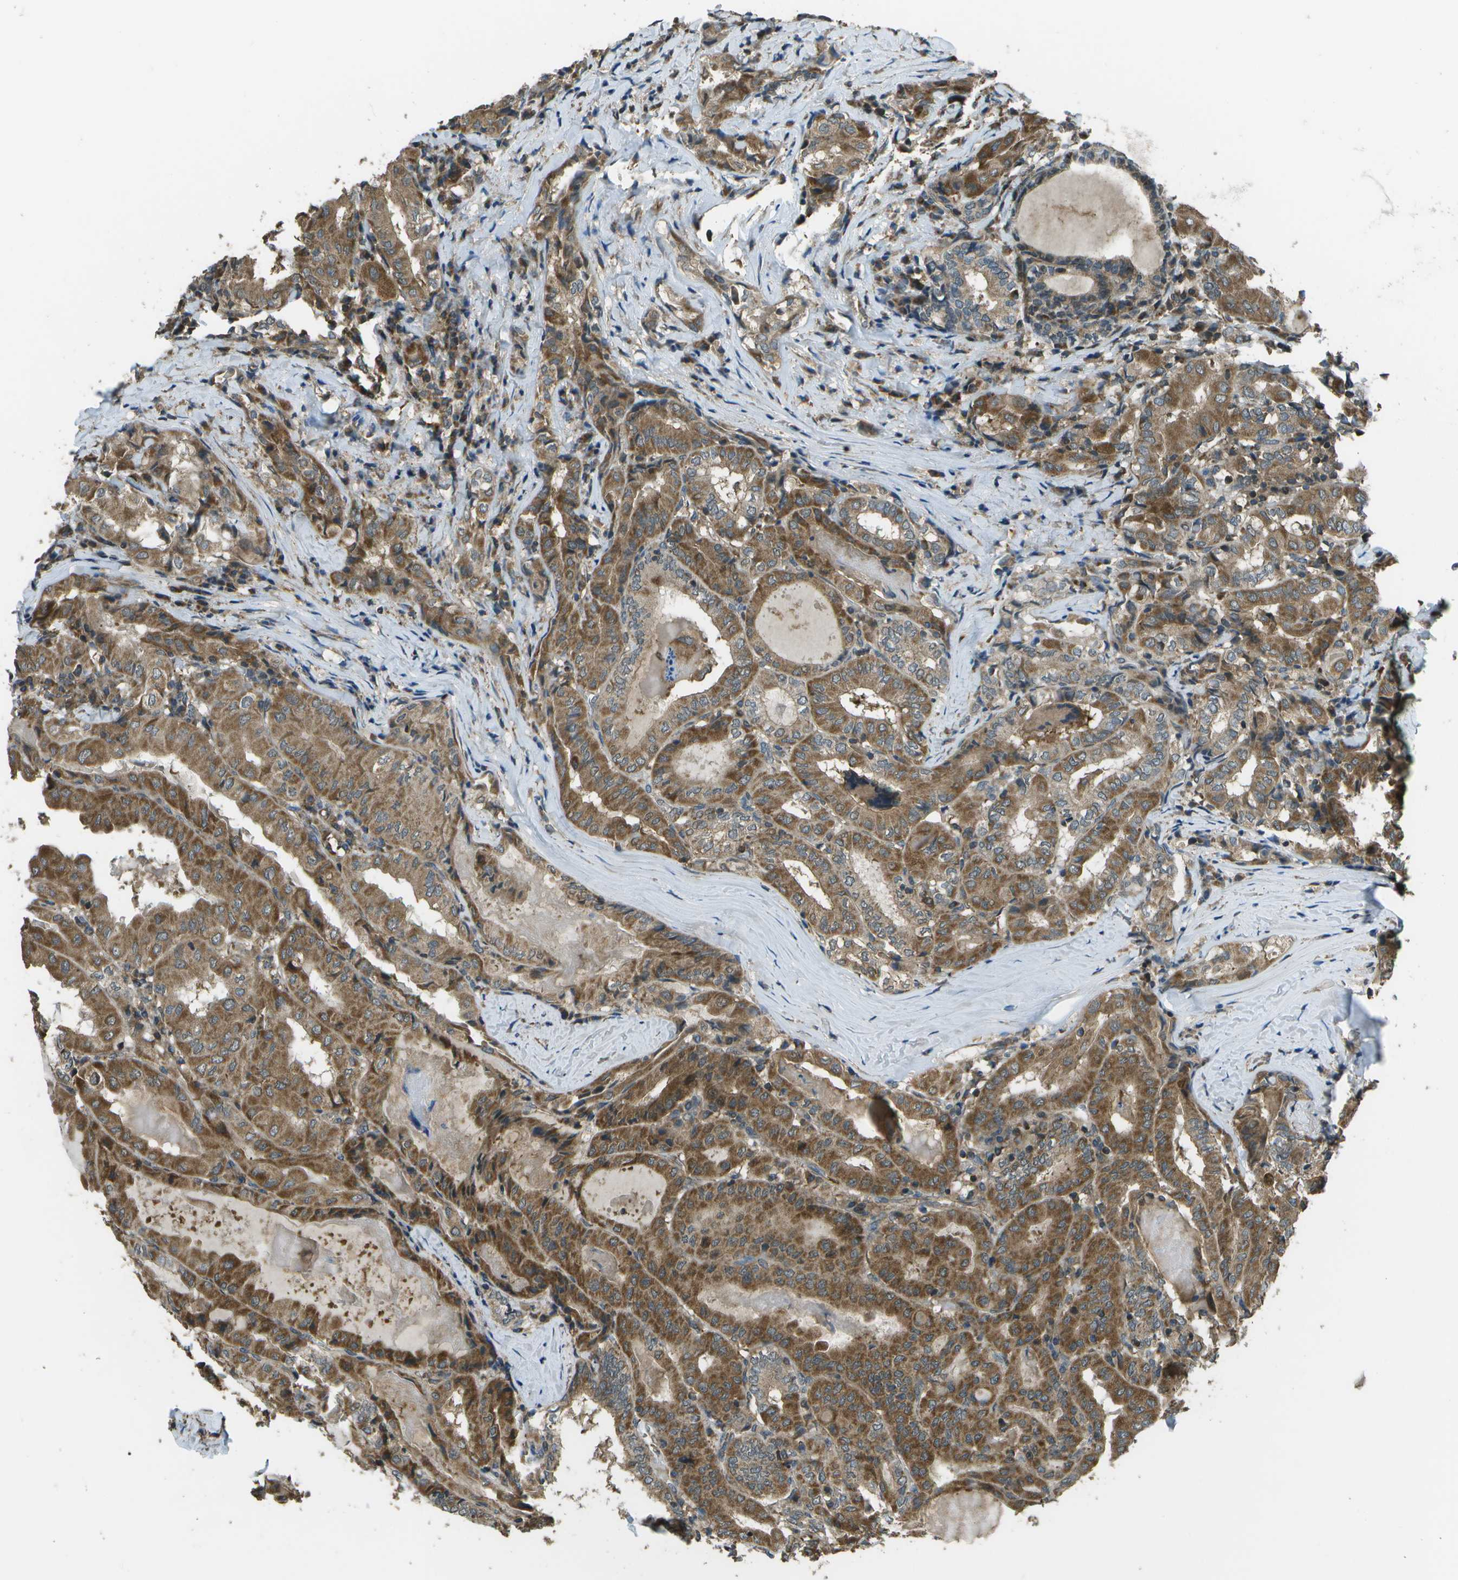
{"staining": {"intensity": "moderate", "quantity": ">75%", "location": "cytoplasmic/membranous"}, "tissue": "thyroid cancer", "cell_type": "Tumor cells", "image_type": "cancer", "snomed": [{"axis": "morphology", "description": "Papillary adenocarcinoma, NOS"}, {"axis": "topography", "description": "Thyroid gland"}], "caption": "Immunohistochemistry (IHC) (DAB (3,3'-diaminobenzidine)) staining of papillary adenocarcinoma (thyroid) shows moderate cytoplasmic/membranous protein staining in about >75% of tumor cells. (DAB IHC with brightfield microscopy, high magnification).", "gene": "PLPBP", "patient": {"sex": "female", "age": 42}}